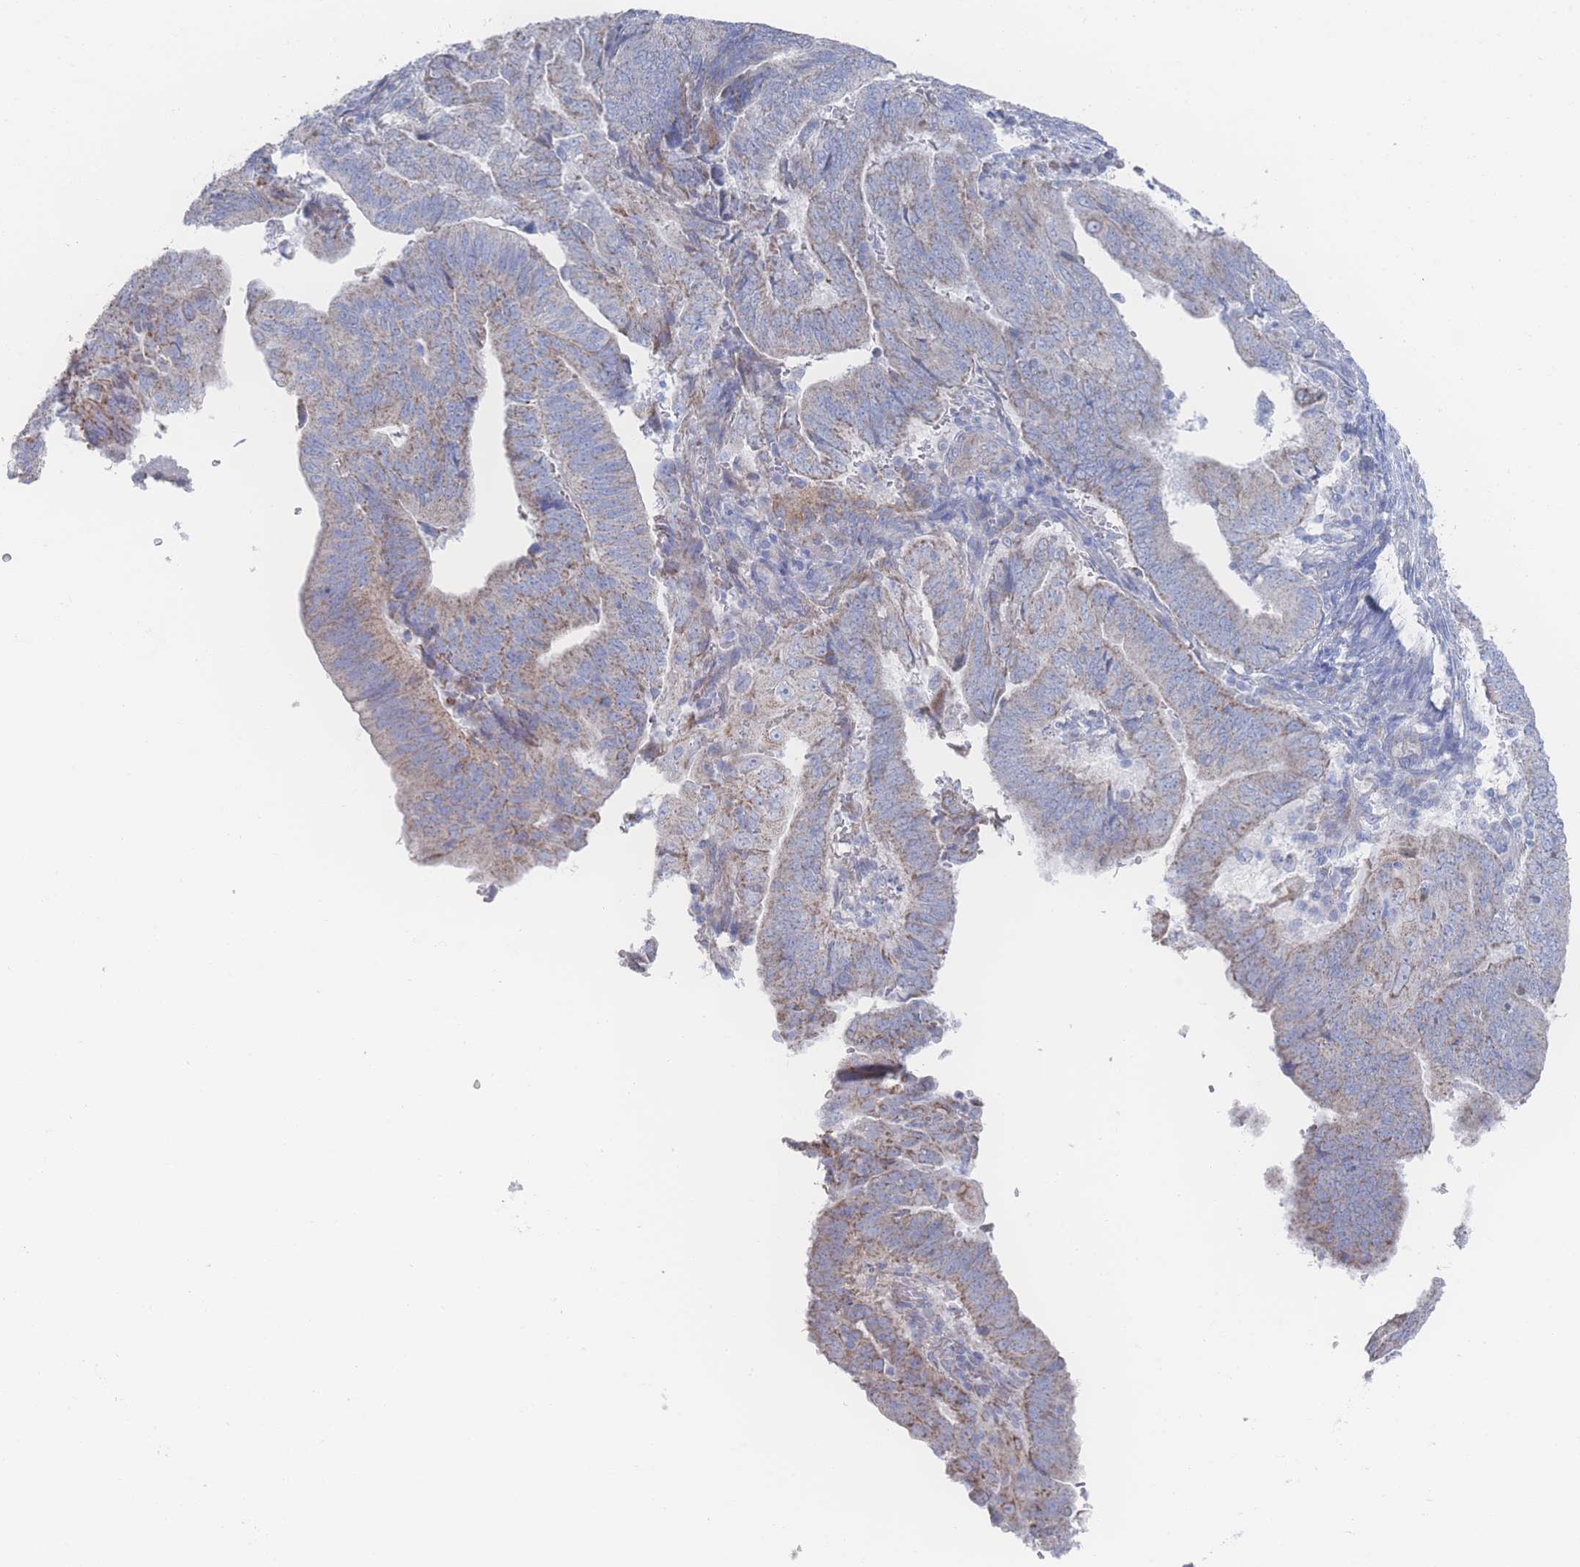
{"staining": {"intensity": "weak", "quantity": "25%-75%", "location": "cytoplasmic/membranous"}, "tissue": "endometrial cancer", "cell_type": "Tumor cells", "image_type": "cancer", "snomed": [{"axis": "morphology", "description": "Adenocarcinoma, NOS"}, {"axis": "topography", "description": "Endometrium"}], "caption": "Immunohistochemical staining of adenocarcinoma (endometrial) demonstrates low levels of weak cytoplasmic/membranous protein expression in about 25%-75% of tumor cells.", "gene": "SNPH", "patient": {"sex": "female", "age": 70}}